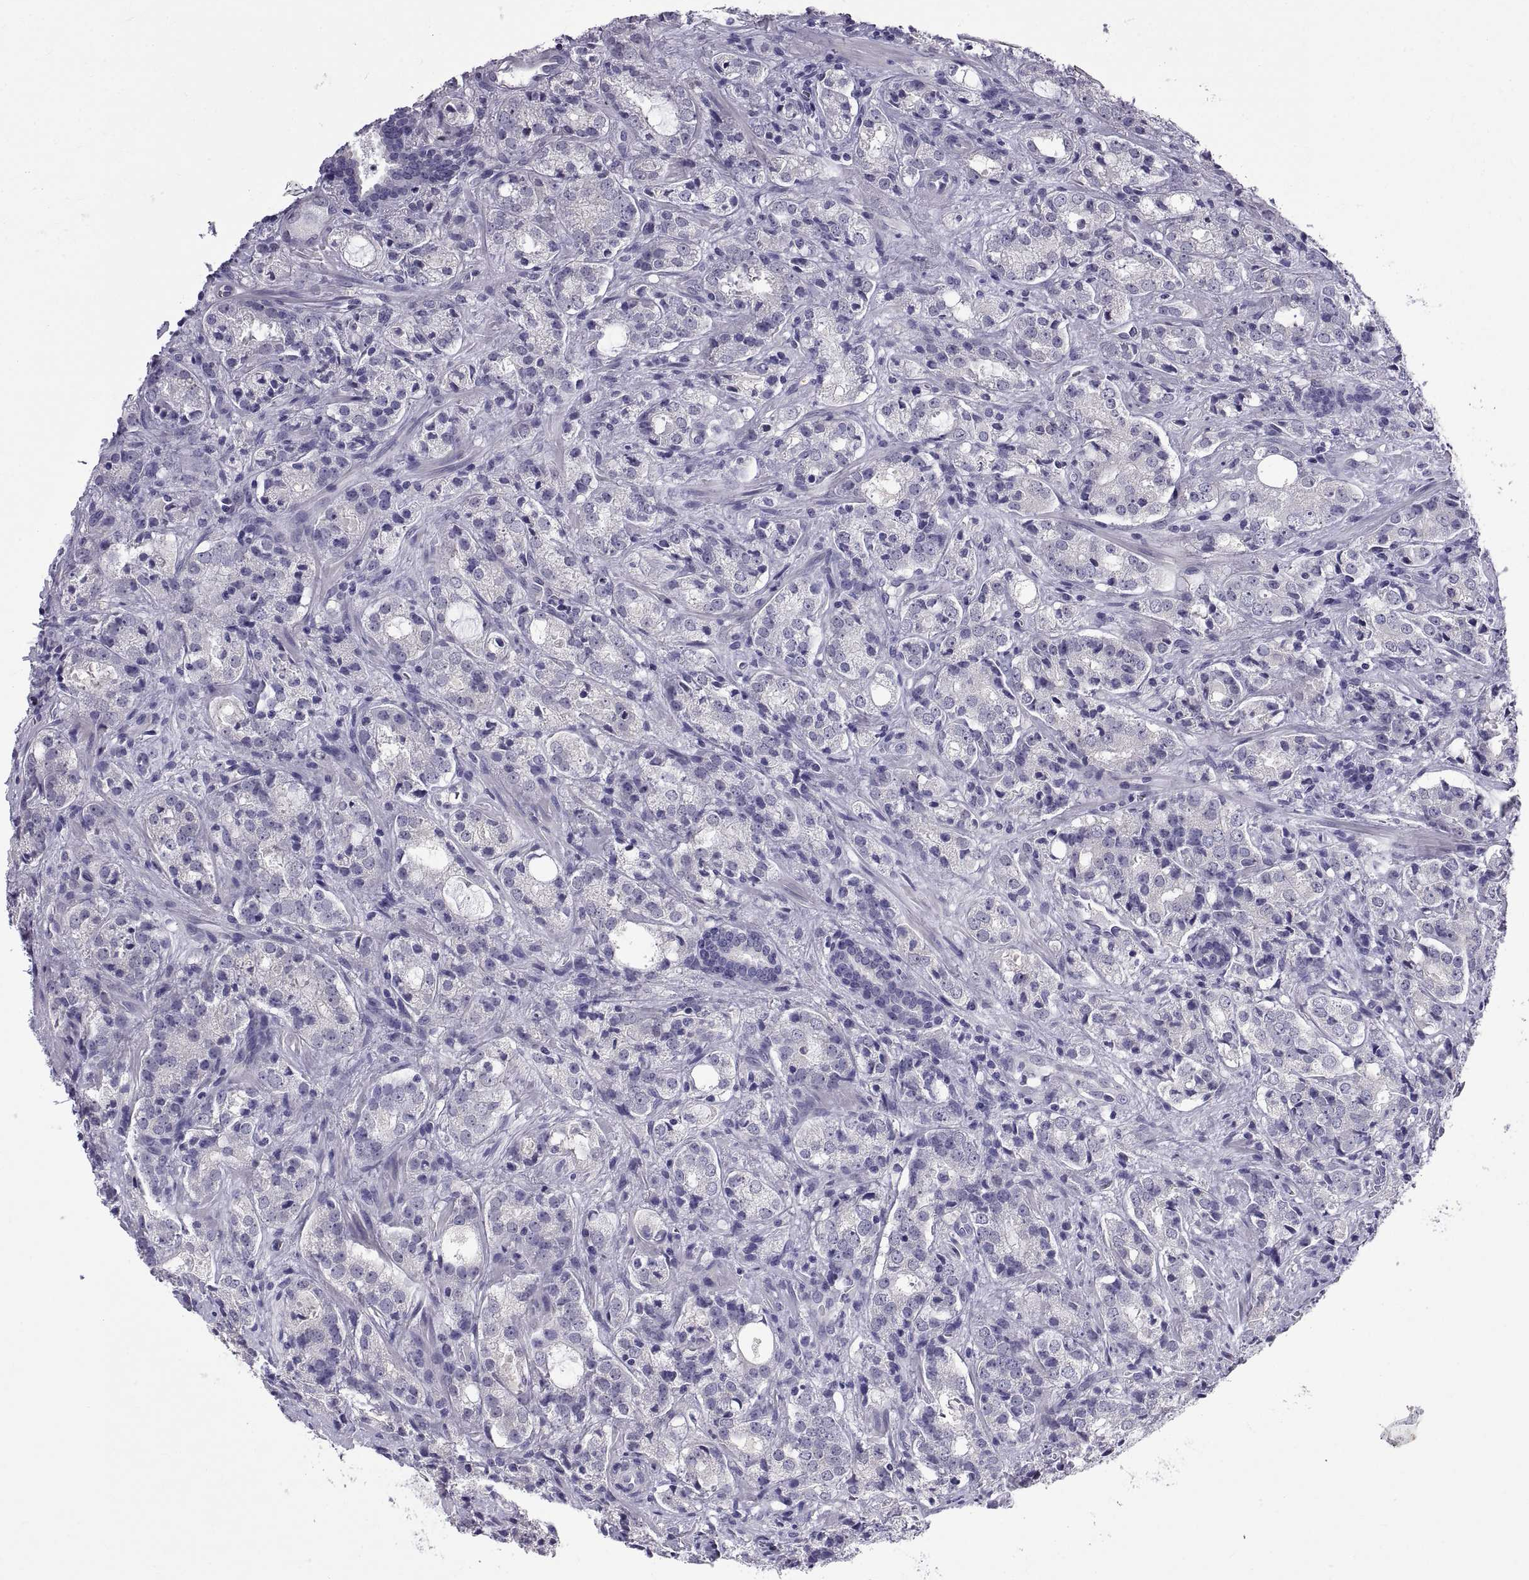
{"staining": {"intensity": "negative", "quantity": "none", "location": "none"}, "tissue": "prostate cancer", "cell_type": "Tumor cells", "image_type": "cancer", "snomed": [{"axis": "morphology", "description": "Adenocarcinoma, NOS"}, {"axis": "topography", "description": "Prostate"}], "caption": "Immunohistochemistry of human adenocarcinoma (prostate) demonstrates no expression in tumor cells.", "gene": "SPDYE1", "patient": {"sex": "male", "age": 66}}